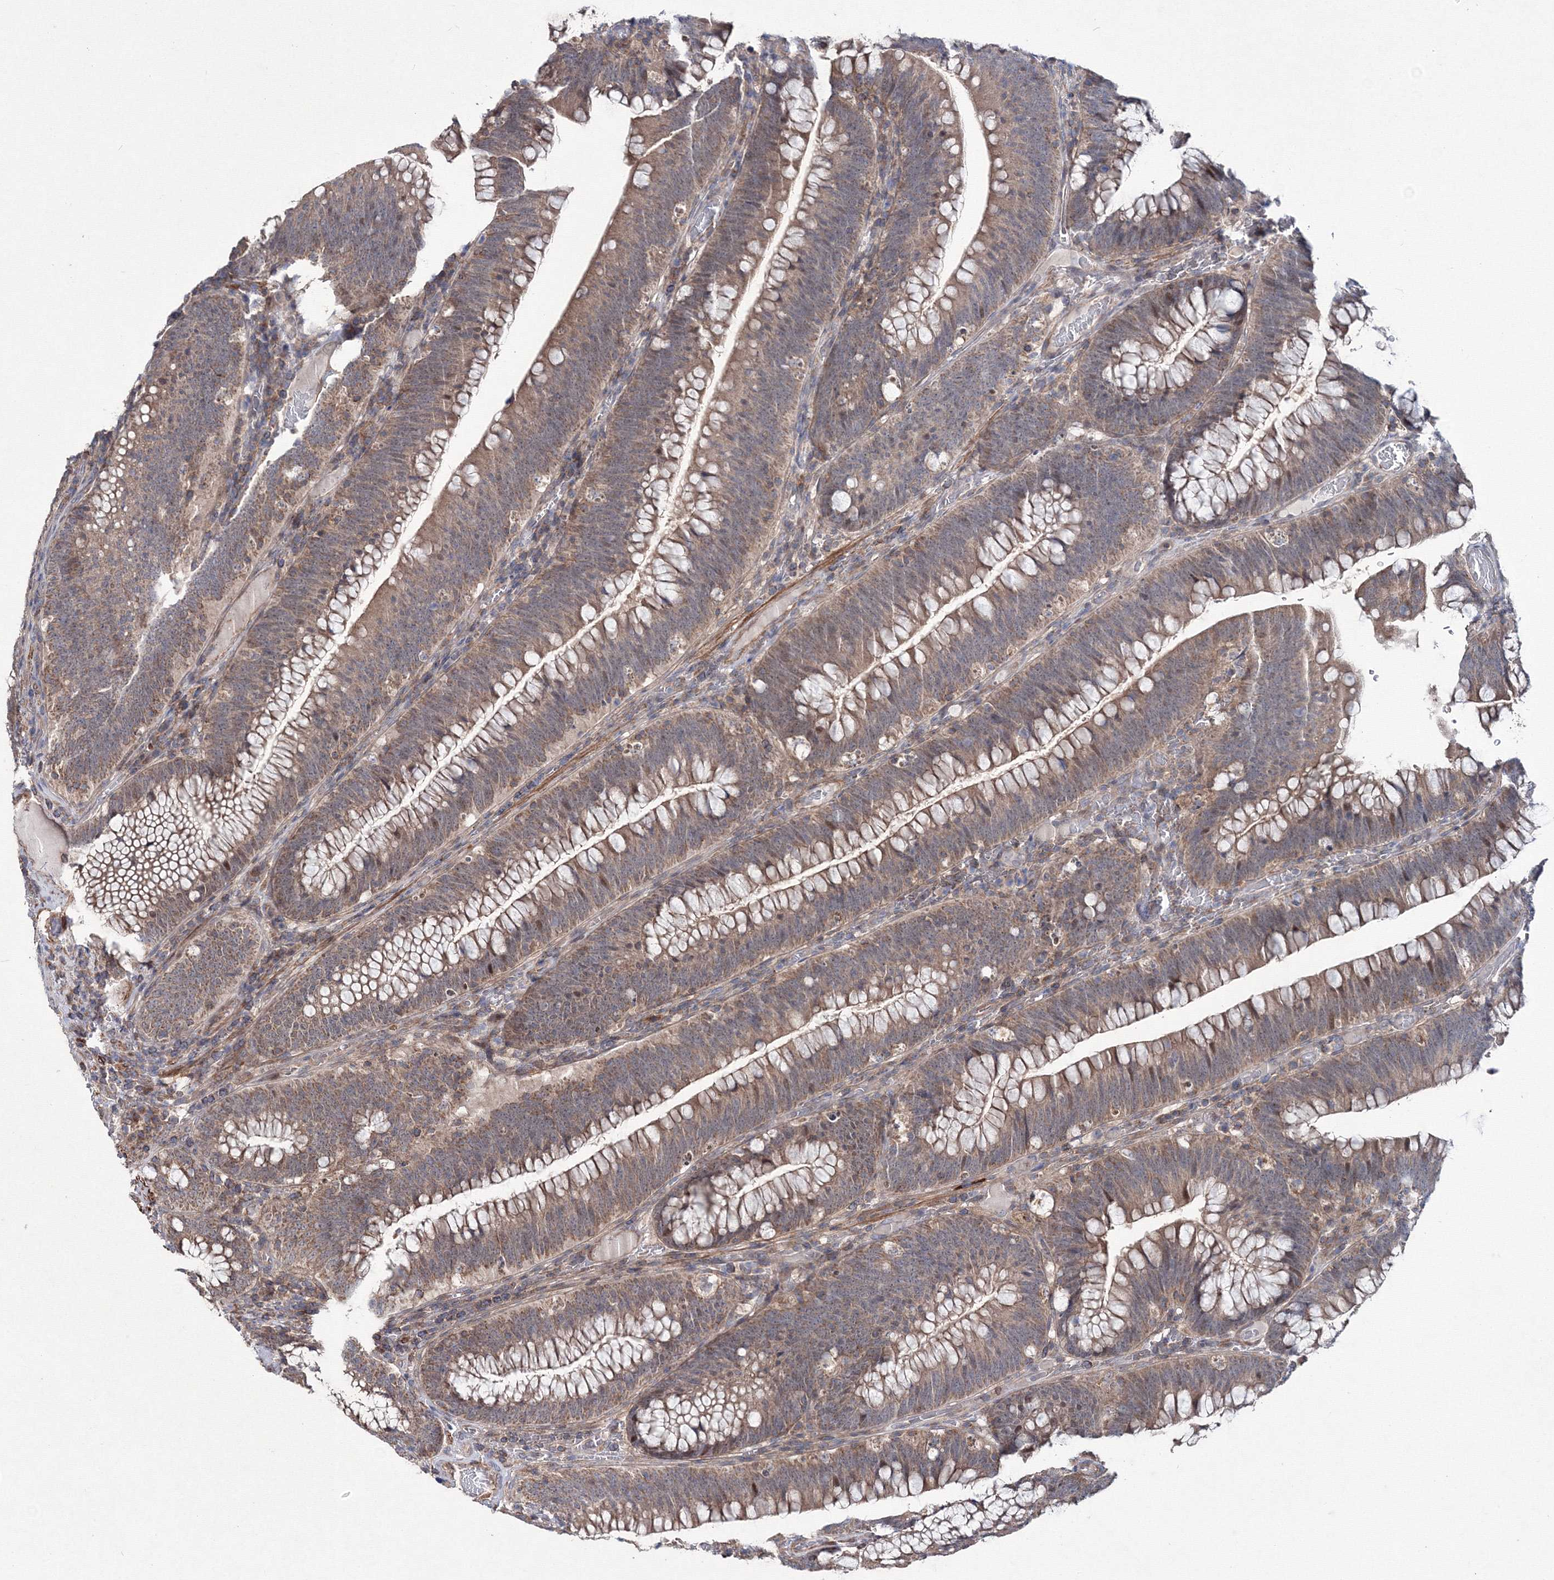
{"staining": {"intensity": "moderate", "quantity": ">75%", "location": "cytoplasmic/membranous"}, "tissue": "colorectal cancer", "cell_type": "Tumor cells", "image_type": "cancer", "snomed": [{"axis": "morphology", "description": "Normal tissue, NOS"}, {"axis": "topography", "description": "Colon"}], "caption": "A brown stain shows moderate cytoplasmic/membranous staining of a protein in colorectal cancer tumor cells.", "gene": "PPP2R2B", "patient": {"sex": "female", "age": 82}}